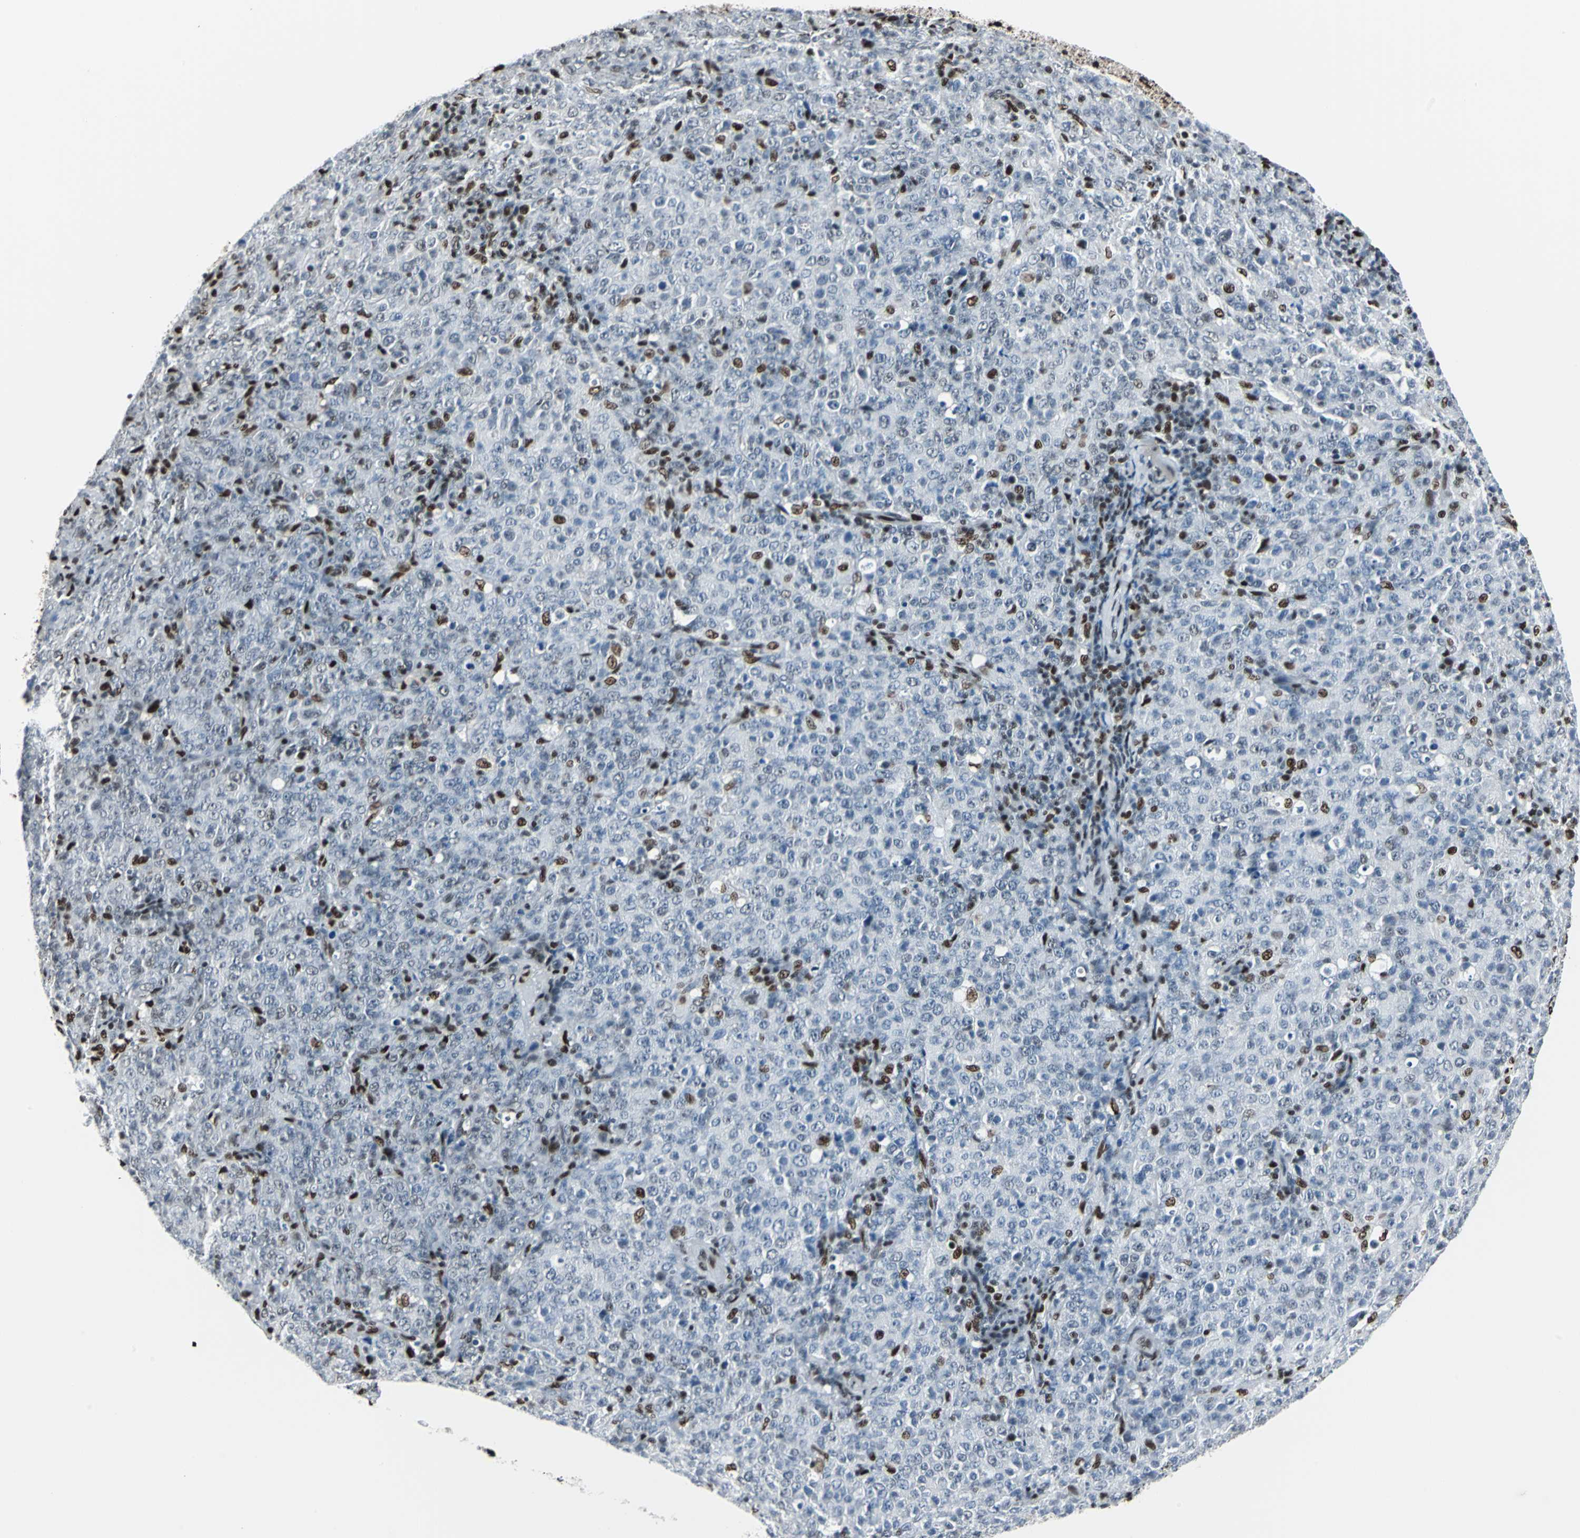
{"staining": {"intensity": "strong", "quantity": "<25%", "location": "nuclear"}, "tissue": "lymphoma", "cell_type": "Tumor cells", "image_type": "cancer", "snomed": [{"axis": "morphology", "description": "Malignant lymphoma, non-Hodgkin's type, High grade"}, {"axis": "topography", "description": "Tonsil"}], "caption": "Human high-grade malignant lymphoma, non-Hodgkin's type stained for a protein (brown) demonstrates strong nuclear positive expression in approximately <25% of tumor cells.", "gene": "HDAC2", "patient": {"sex": "female", "age": 36}}